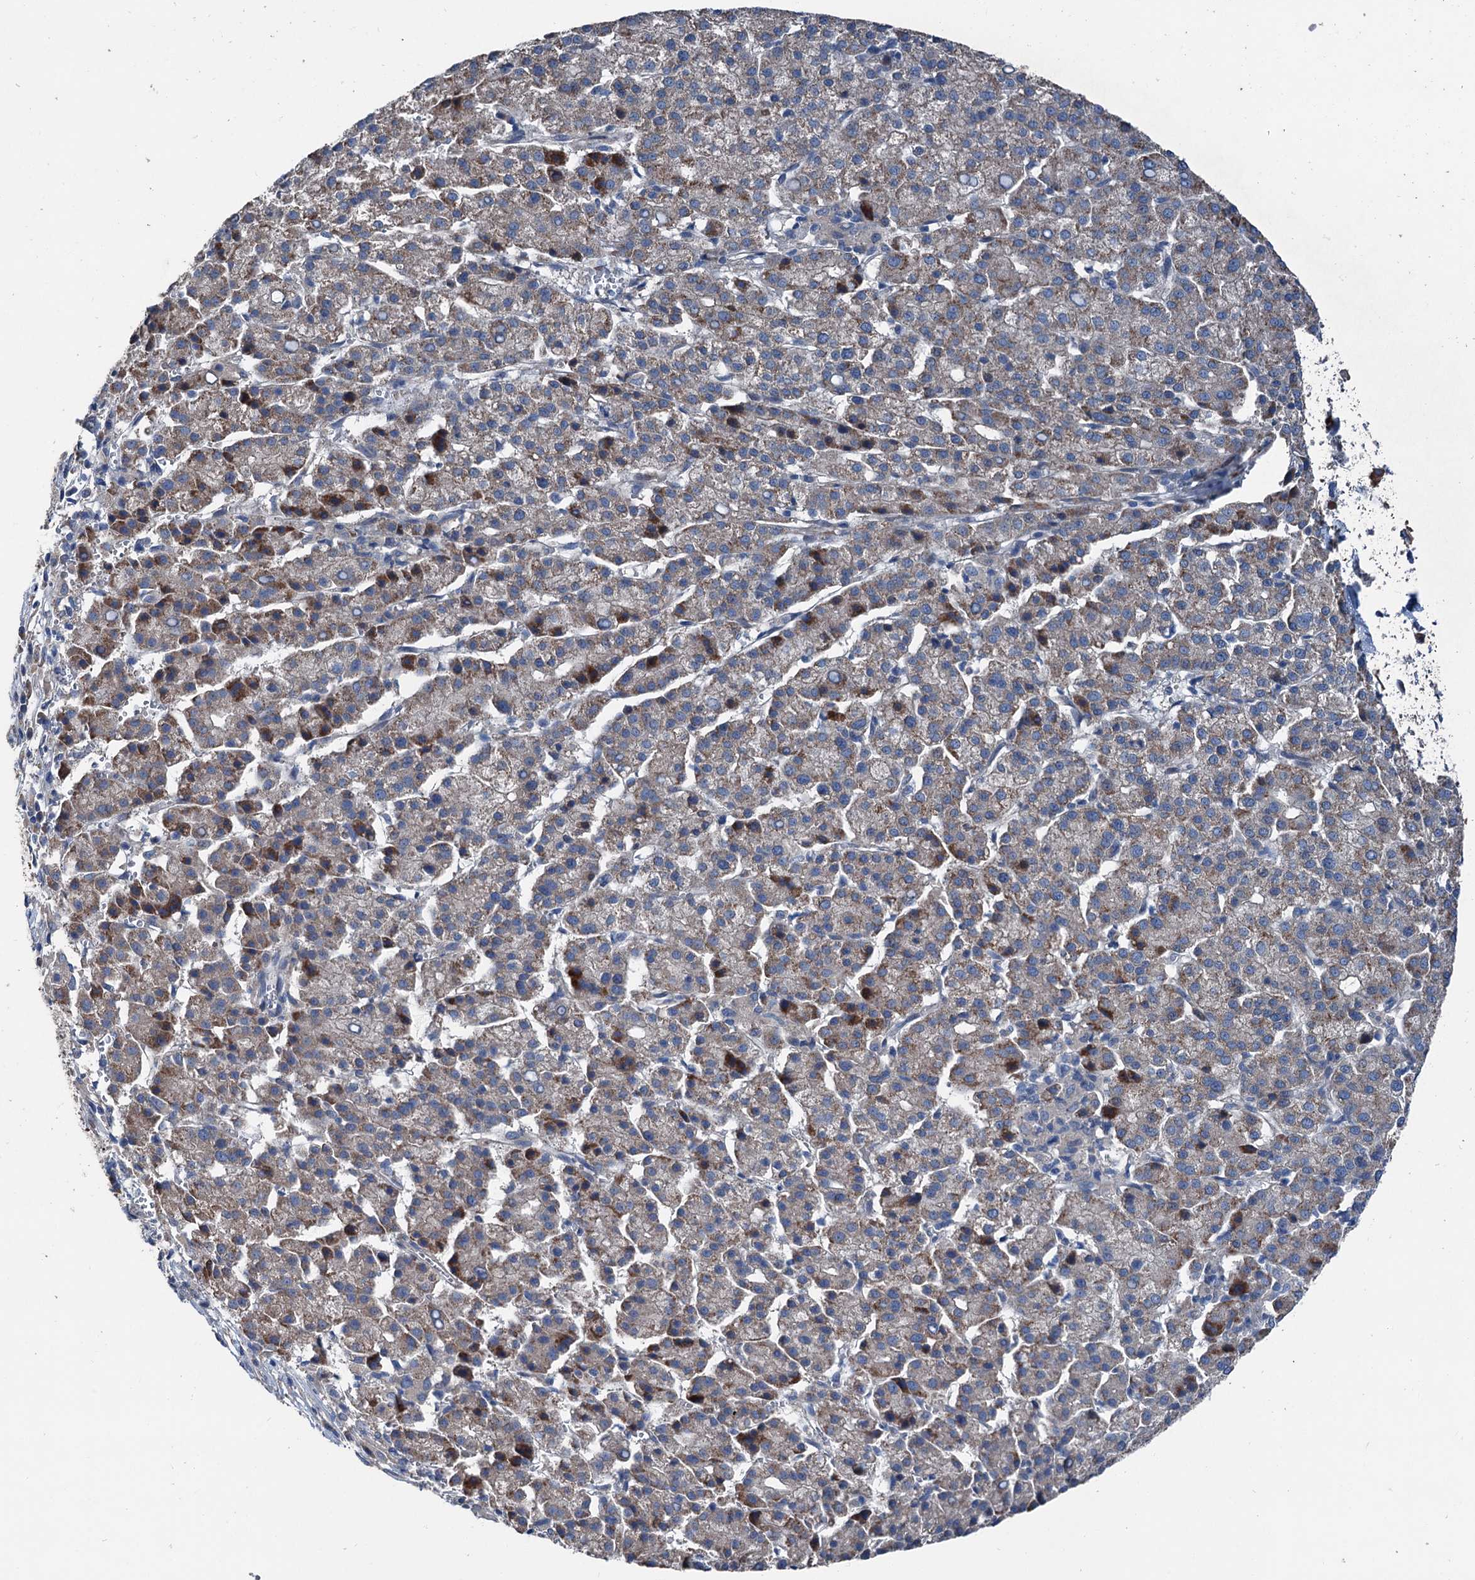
{"staining": {"intensity": "strong", "quantity": "<25%", "location": "cytoplasmic/membranous"}, "tissue": "liver cancer", "cell_type": "Tumor cells", "image_type": "cancer", "snomed": [{"axis": "morphology", "description": "Carcinoma, Hepatocellular, NOS"}, {"axis": "topography", "description": "Liver"}], "caption": "Immunohistochemistry (DAB (3,3'-diaminobenzidine)) staining of liver hepatocellular carcinoma displays strong cytoplasmic/membranous protein positivity in about <25% of tumor cells. Nuclei are stained in blue.", "gene": "RUFY1", "patient": {"sex": "female", "age": 58}}